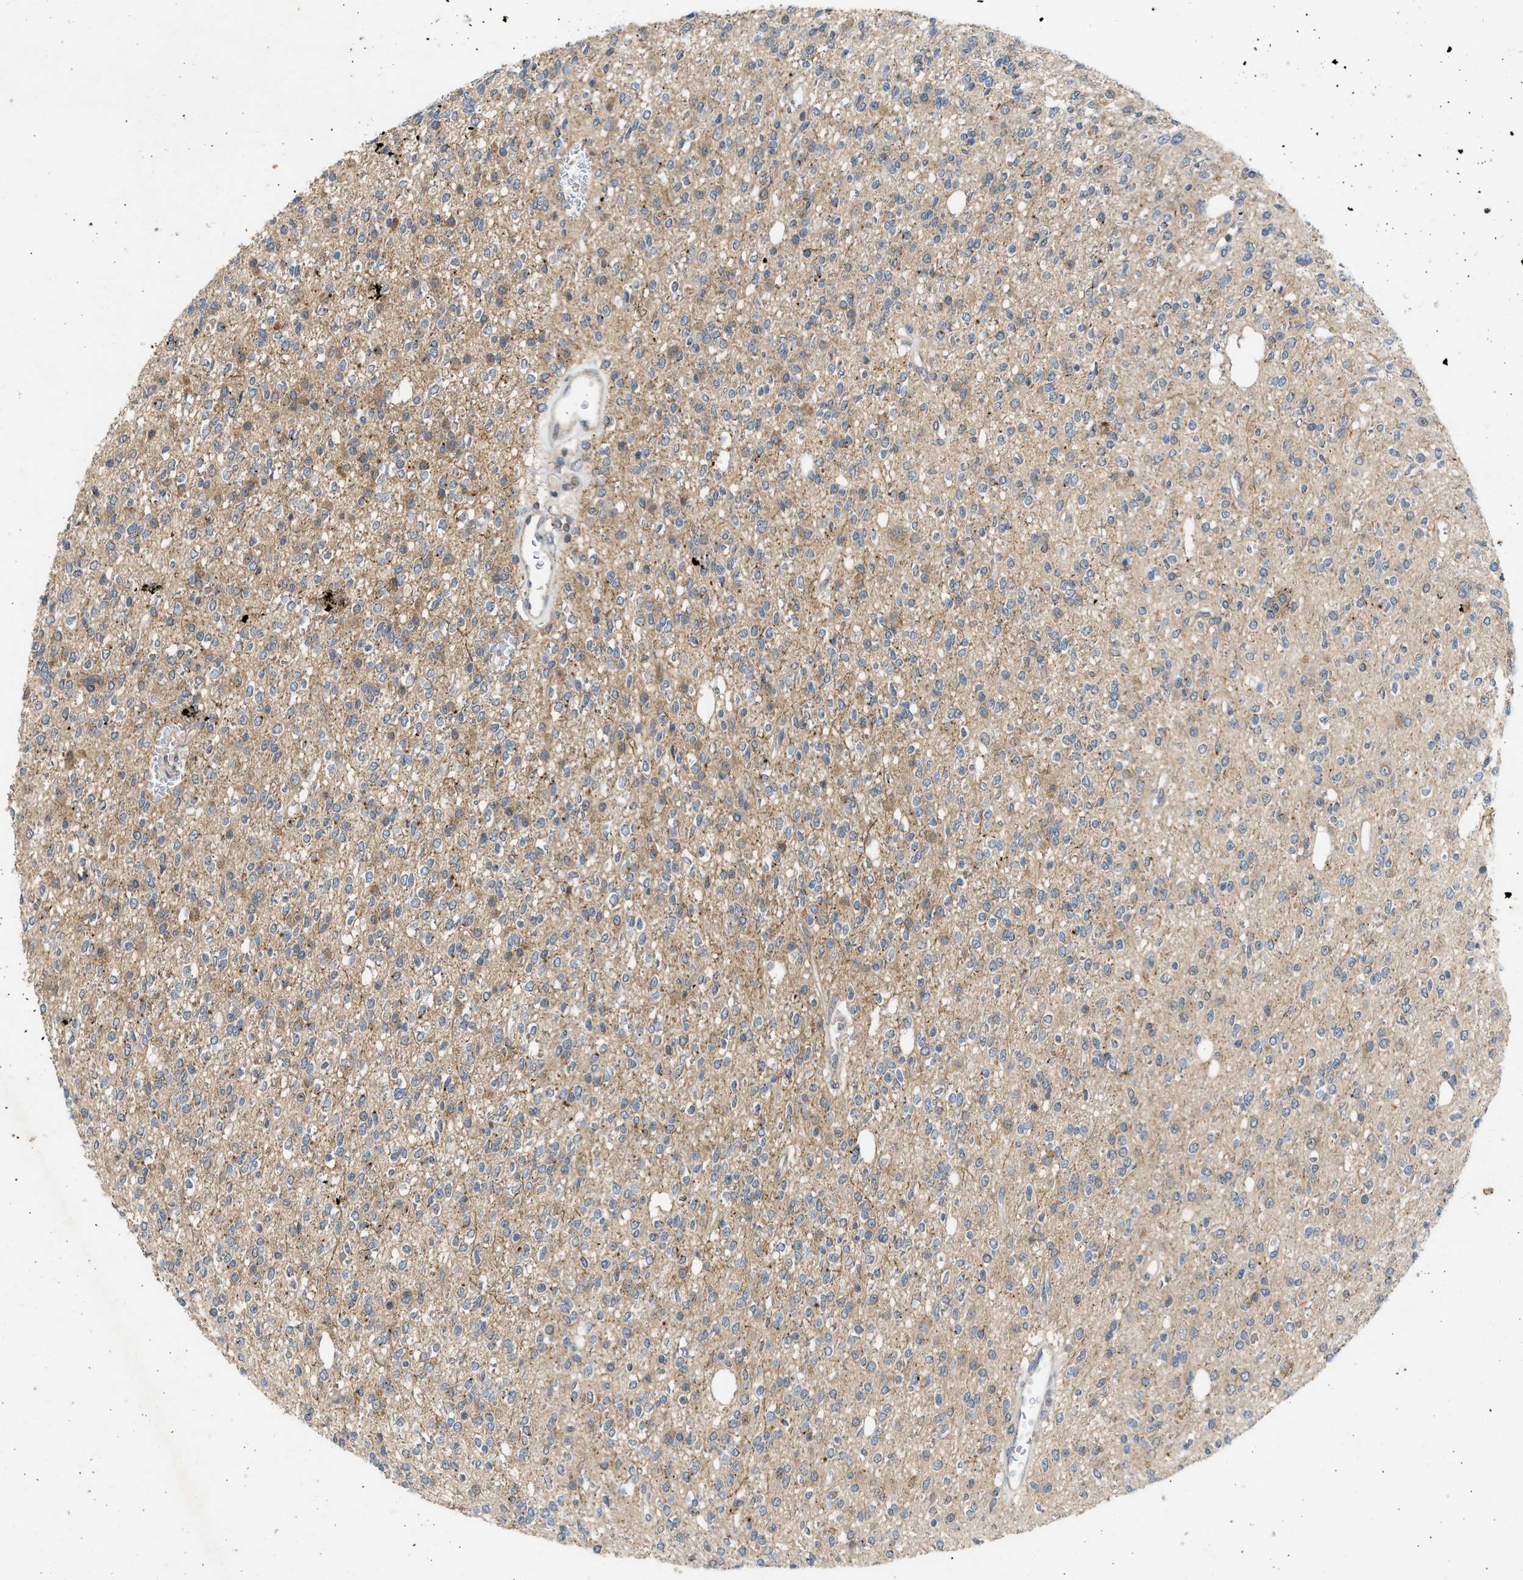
{"staining": {"intensity": "weak", "quantity": "25%-75%", "location": "cytoplasmic/membranous"}, "tissue": "glioma", "cell_type": "Tumor cells", "image_type": "cancer", "snomed": [{"axis": "morphology", "description": "Glioma, malignant, High grade"}, {"axis": "topography", "description": "Brain"}], "caption": "Immunohistochemical staining of glioma shows low levels of weak cytoplasmic/membranous positivity in approximately 25%-75% of tumor cells.", "gene": "CYP1A1", "patient": {"sex": "male", "age": 34}}